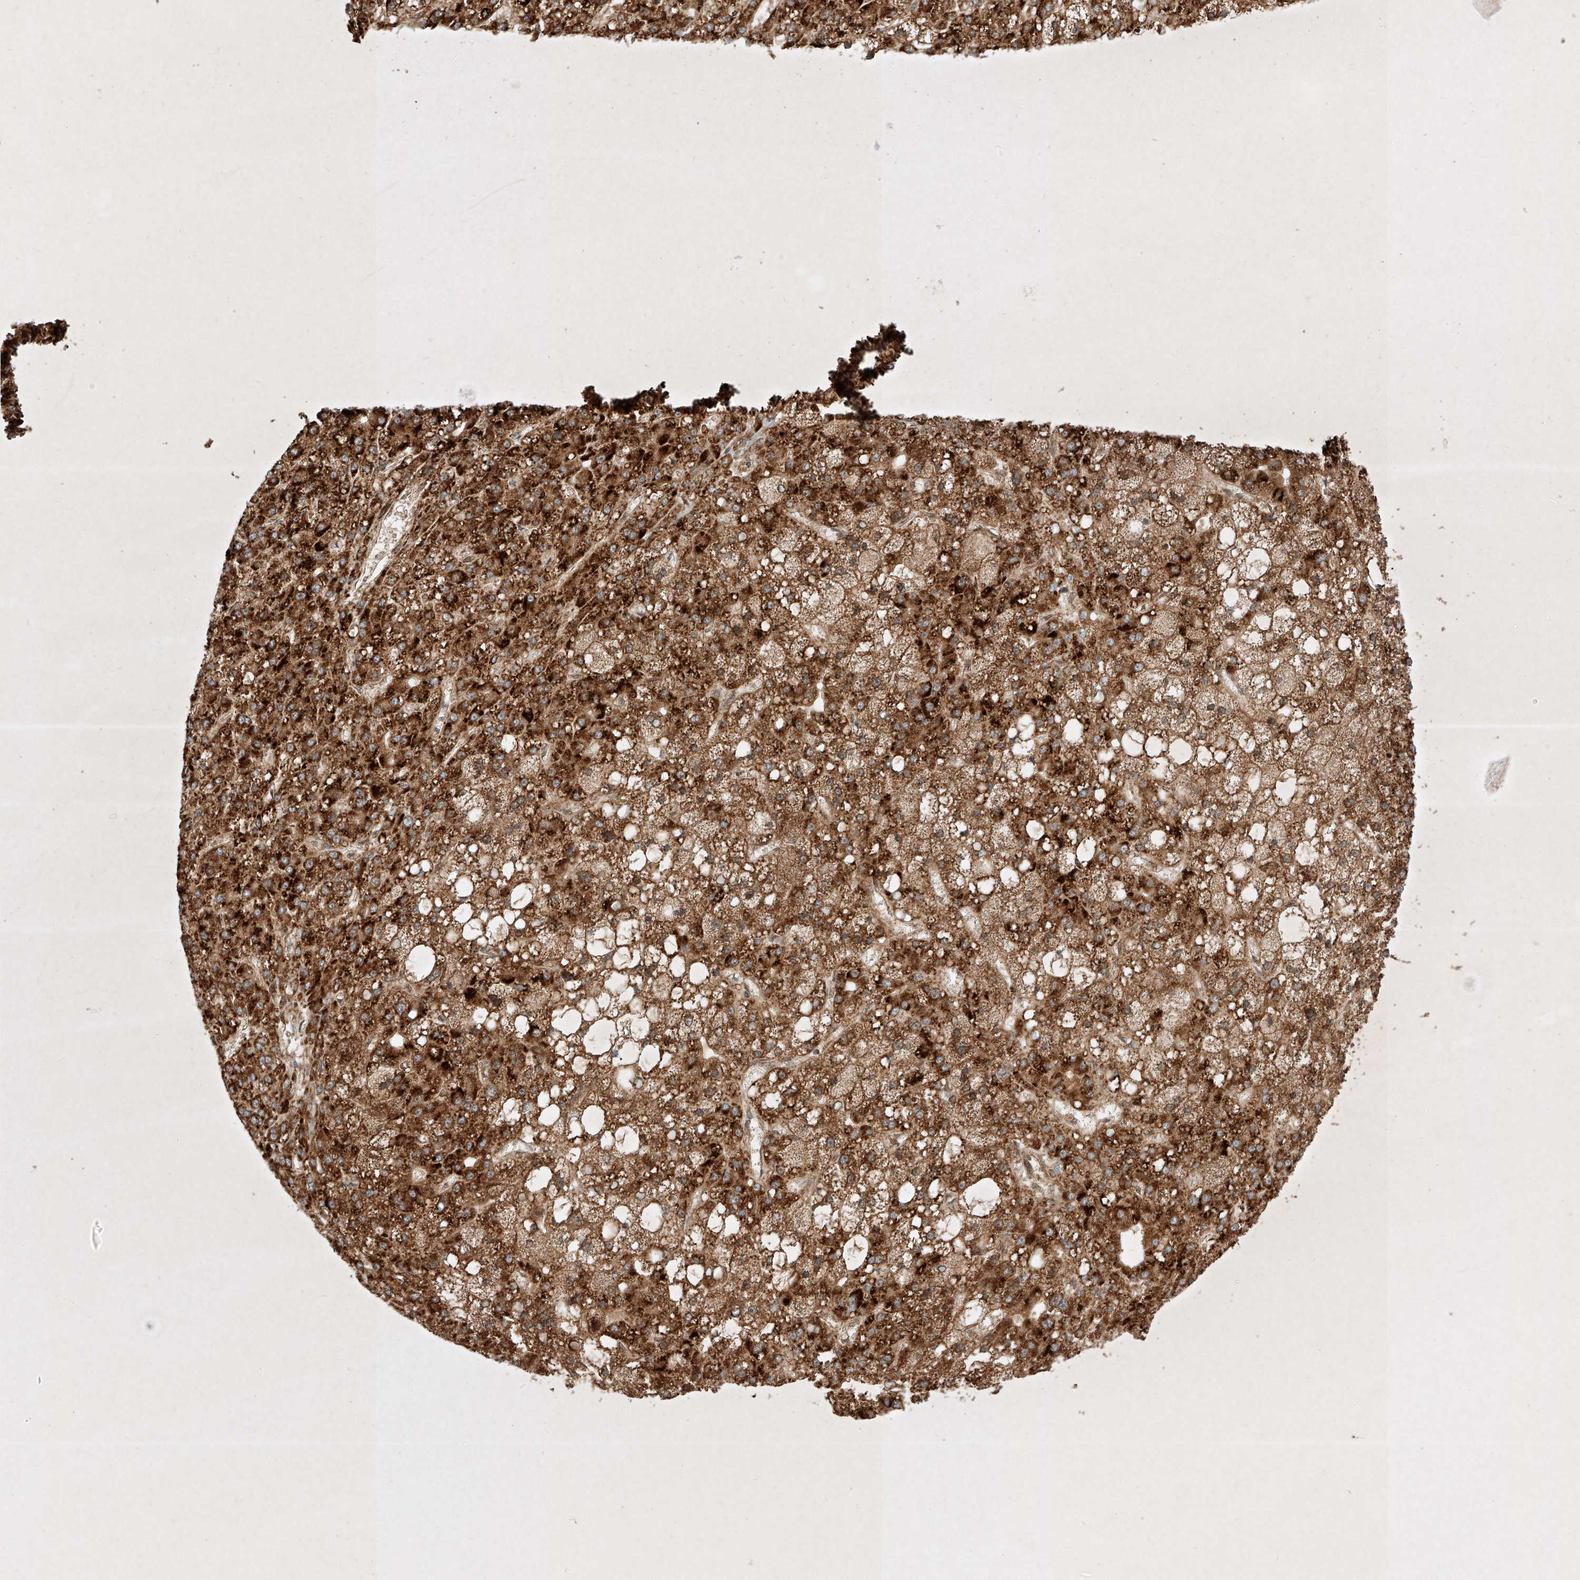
{"staining": {"intensity": "strong", "quantity": ">75%", "location": "cytoplasmic/membranous"}, "tissue": "liver cancer", "cell_type": "Tumor cells", "image_type": "cancer", "snomed": [{"axis": "morphology", "description": "Carcinoma, Hepatocellular, NOS"}, {"axis": "topography", "description": "Liver"}], "caption": "Tumor cells show high levels of strong cytoplasmic/membranous staining in about >75% of cells in liver hepatocellular carcinoma.", "gene": "EPG5", "patient": {"sex": "male", "age": 67}}